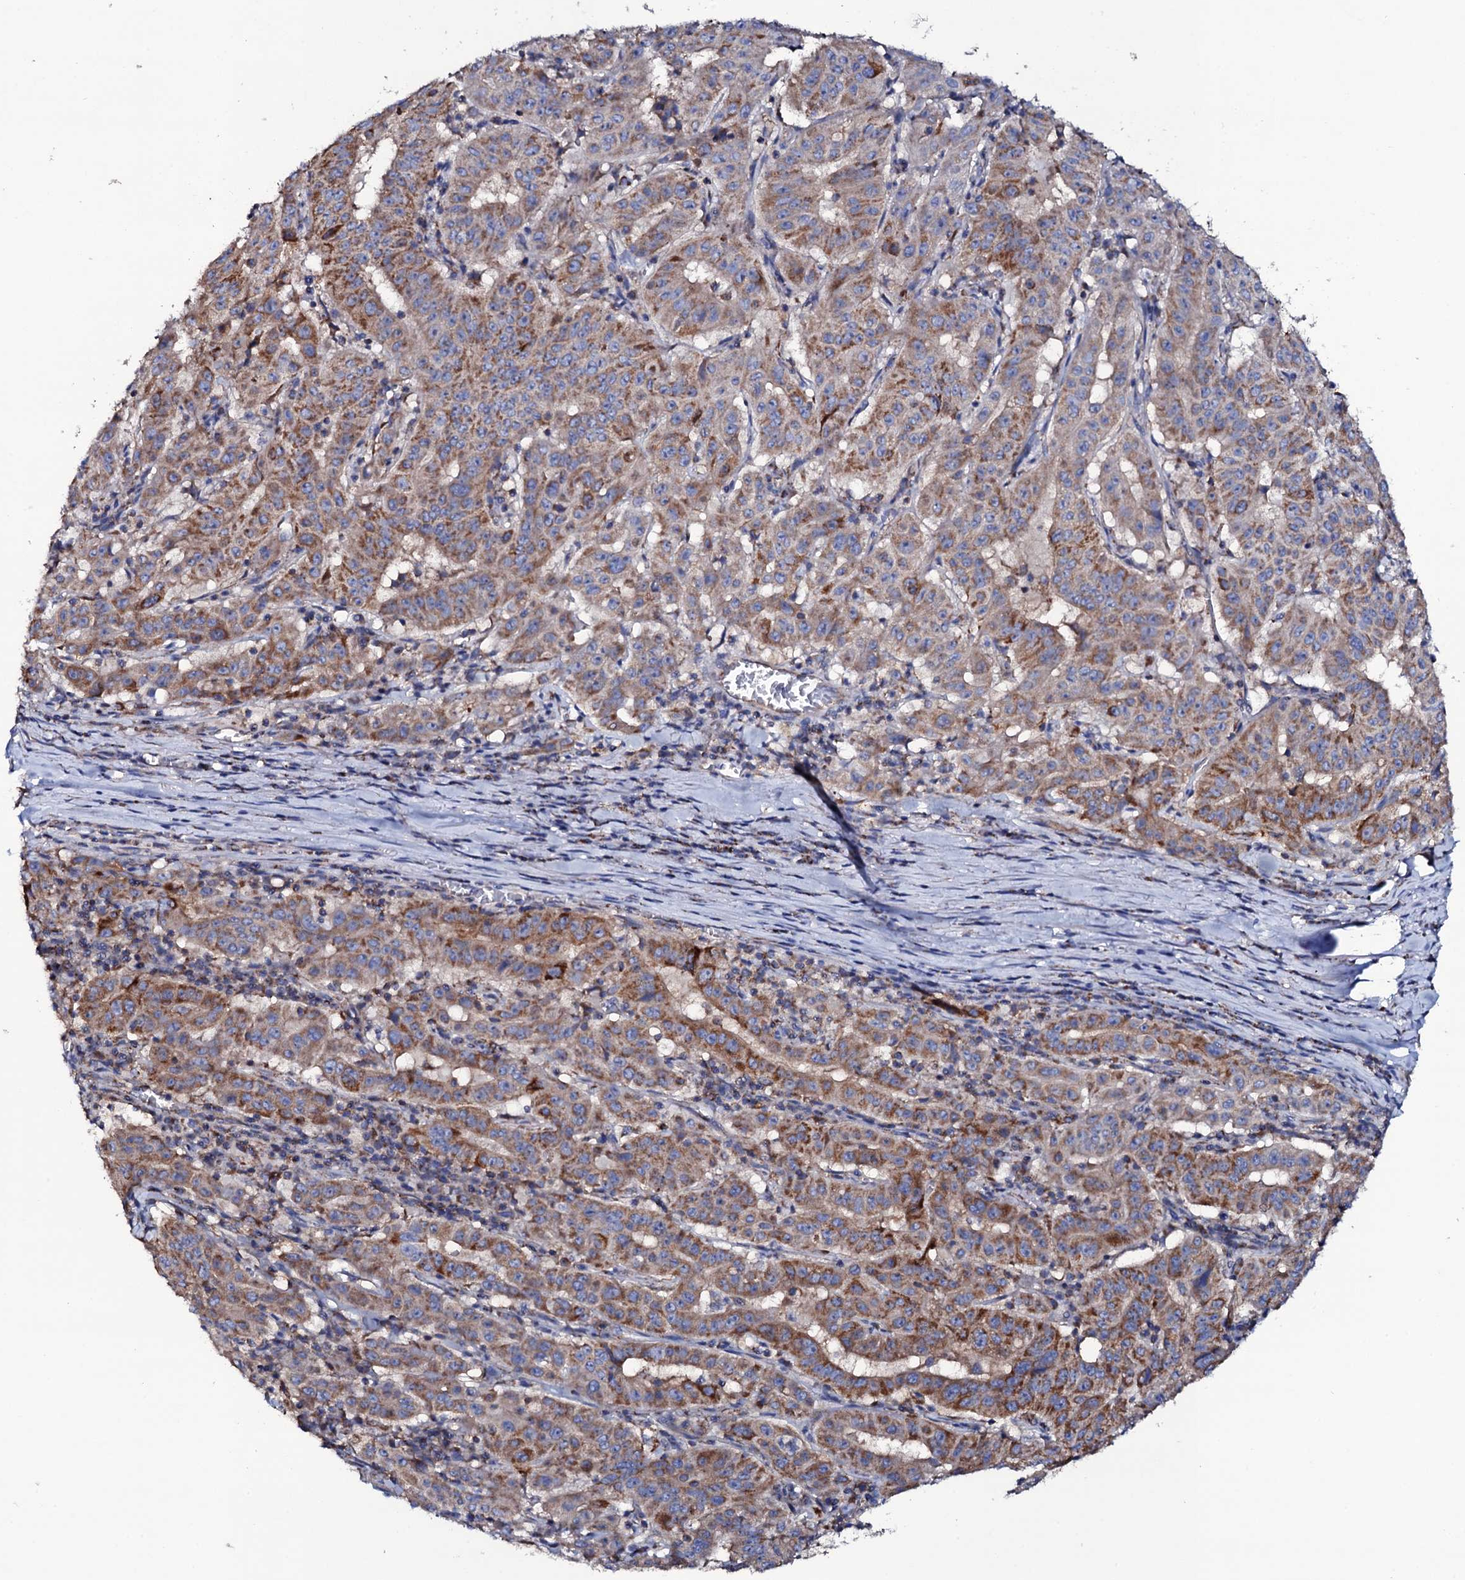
{"staining": {"intensity": "moderate", "quantity": "25%-75%", "location": "cytoplasmic/membranous"}, "tissue": "pancreatic cancer", "cell_type": "Tumor cells", "image_type": "cancer", "snomed": [{"axis": "morphology", "description": "Adenocarcinoma, NOS"}, {"axis": "topography", "description": "Pancreas"}], "caption": "IHC micrograph of pancreatic cancer stained for a protein (brown), which exhibits medium levels of moderate cytoplasmic/membranous expression in about 25%-75% of tumor cells.", "gene": "TCAF2", "patient": {"sex": "male", "age": 63}}